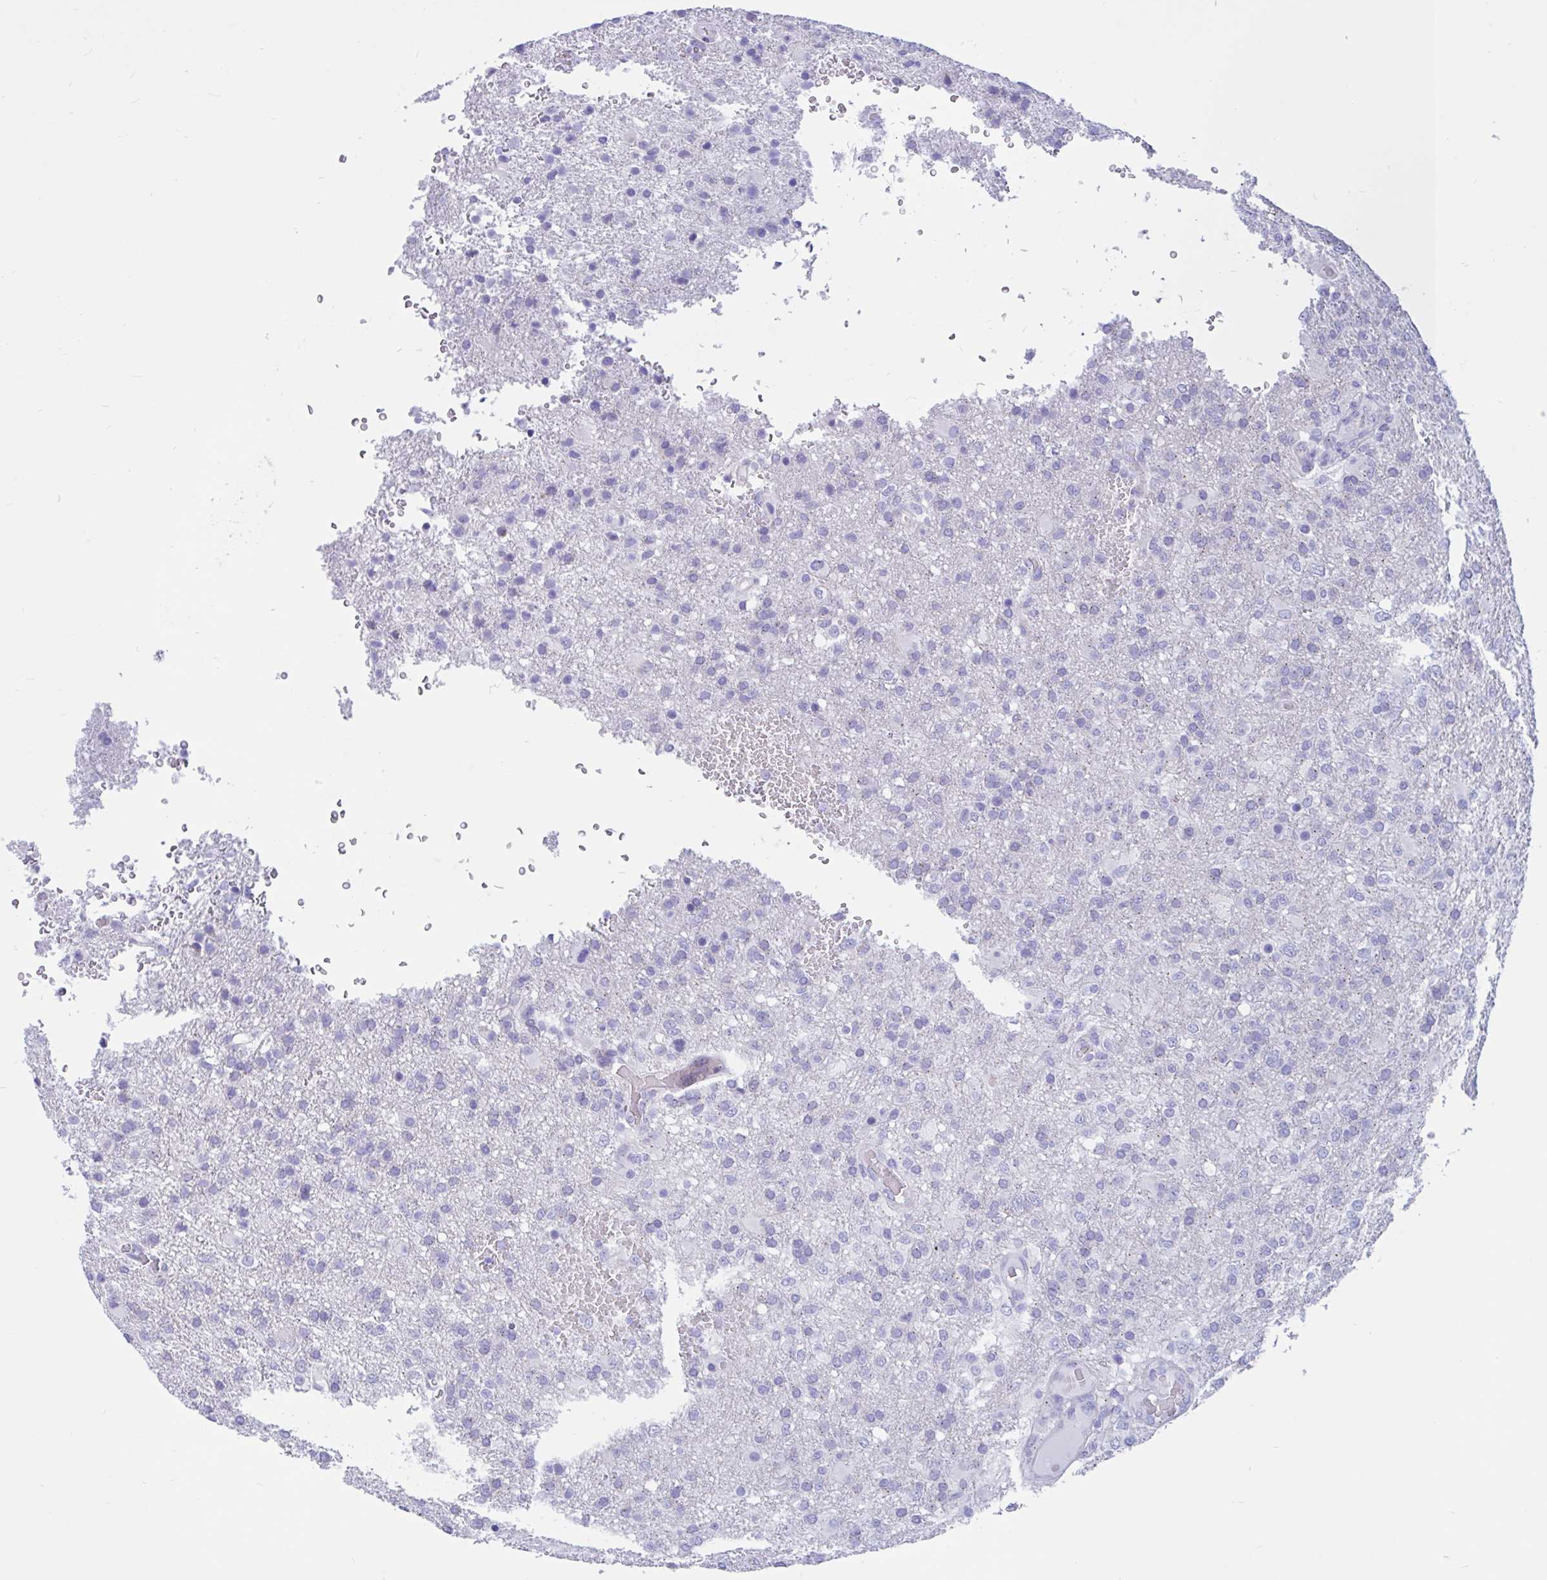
{"staining": {"intensity": "negative", "quantity": "none", "location": "none"}, "tissue": "glioma", "cell_type": "Tumor cells", "image_type": "cancer", "snomed": [{"axis": "morphology", "description": "Glioma, malignant, High grade"}, {"axis": "topography", "description": "Brain"}], "caption": "There is no significant expression in tumor cells of glioma.", "gene": "RNASE3", "patient": {"sex": "female", "age": 74}}